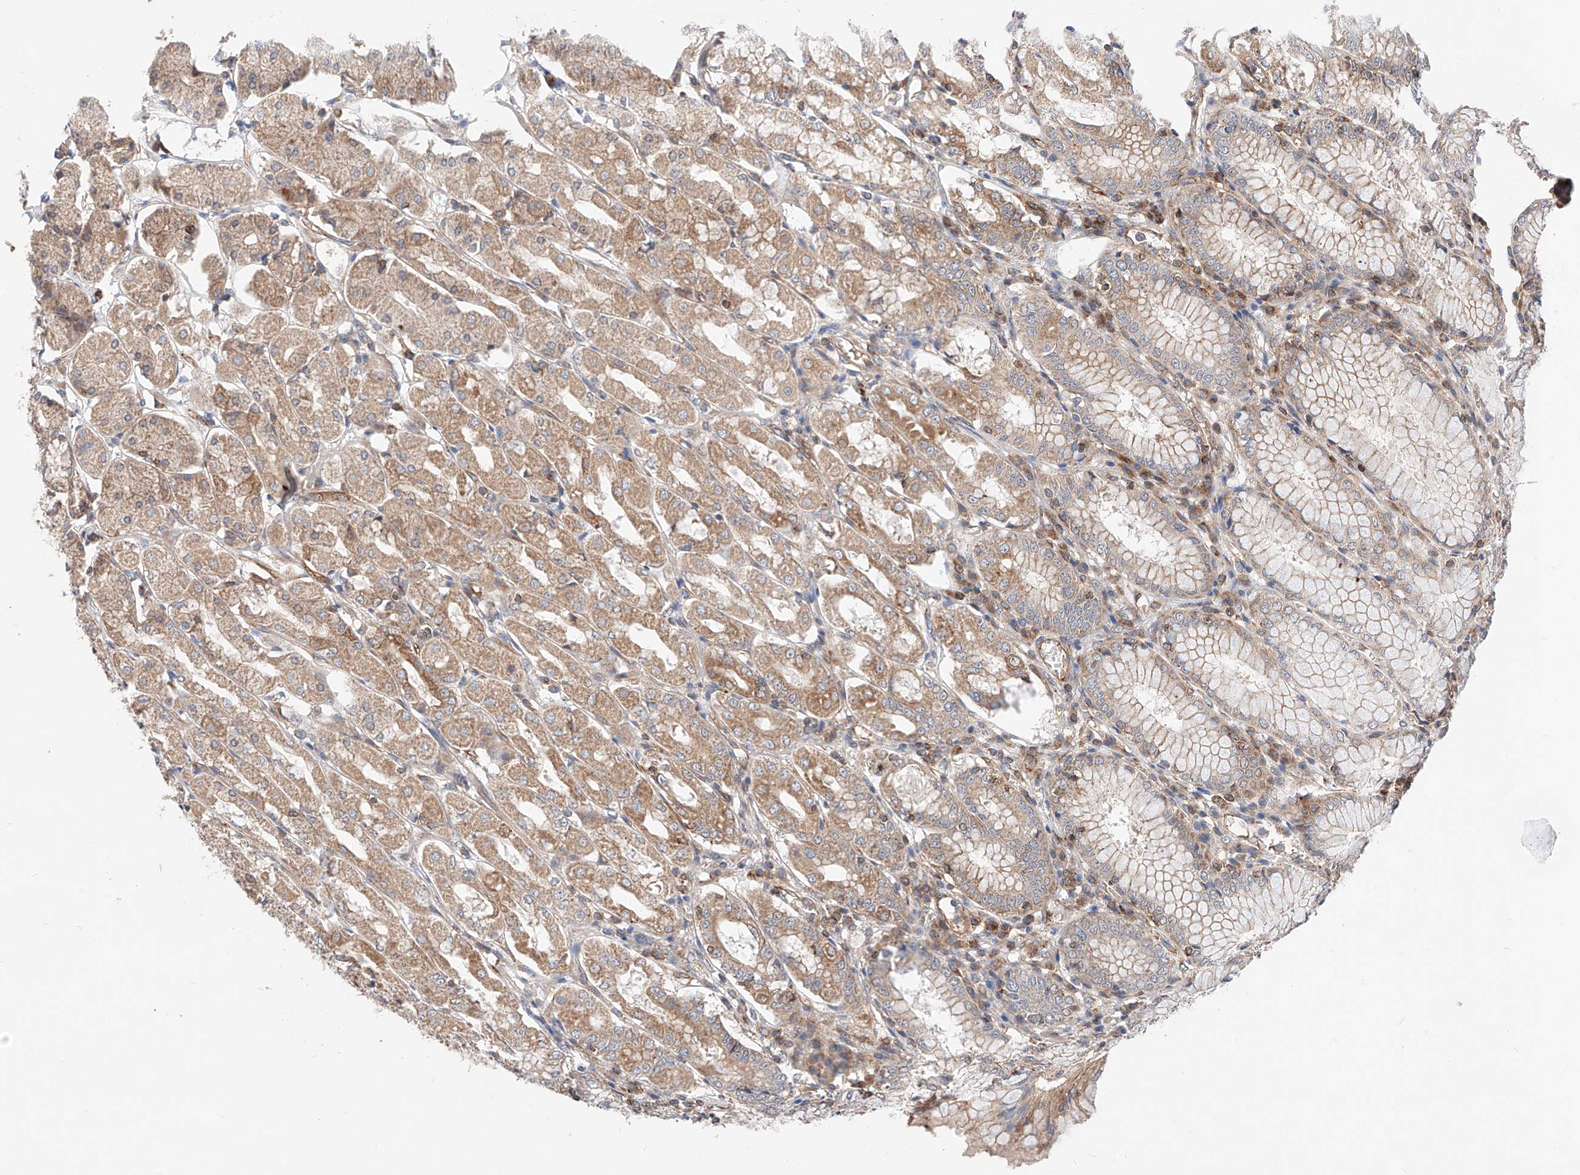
{"staining": {"intensity": "moderate", "quantity": "25%-75%", "location": "cytoplasmic/membranous"}, "tissue": "stomach", "cell_type": "Glandular cells", "image_type": "normal", "snomed": [{"axis": "morphology", "description": "Normal tissue, NOS"}, {"axis": "topography", "description": "Stomach, lower"}], "caption": "High-power microscopy captured an immunohistochemistry (IHC) histopathology image of benign stomach, revealing moderate cytoplasmic/membranous positivity in about 25%-75% of glandular cells.", "gene": "NR1D1", "patient": {"sex": "female", "age": 56}}